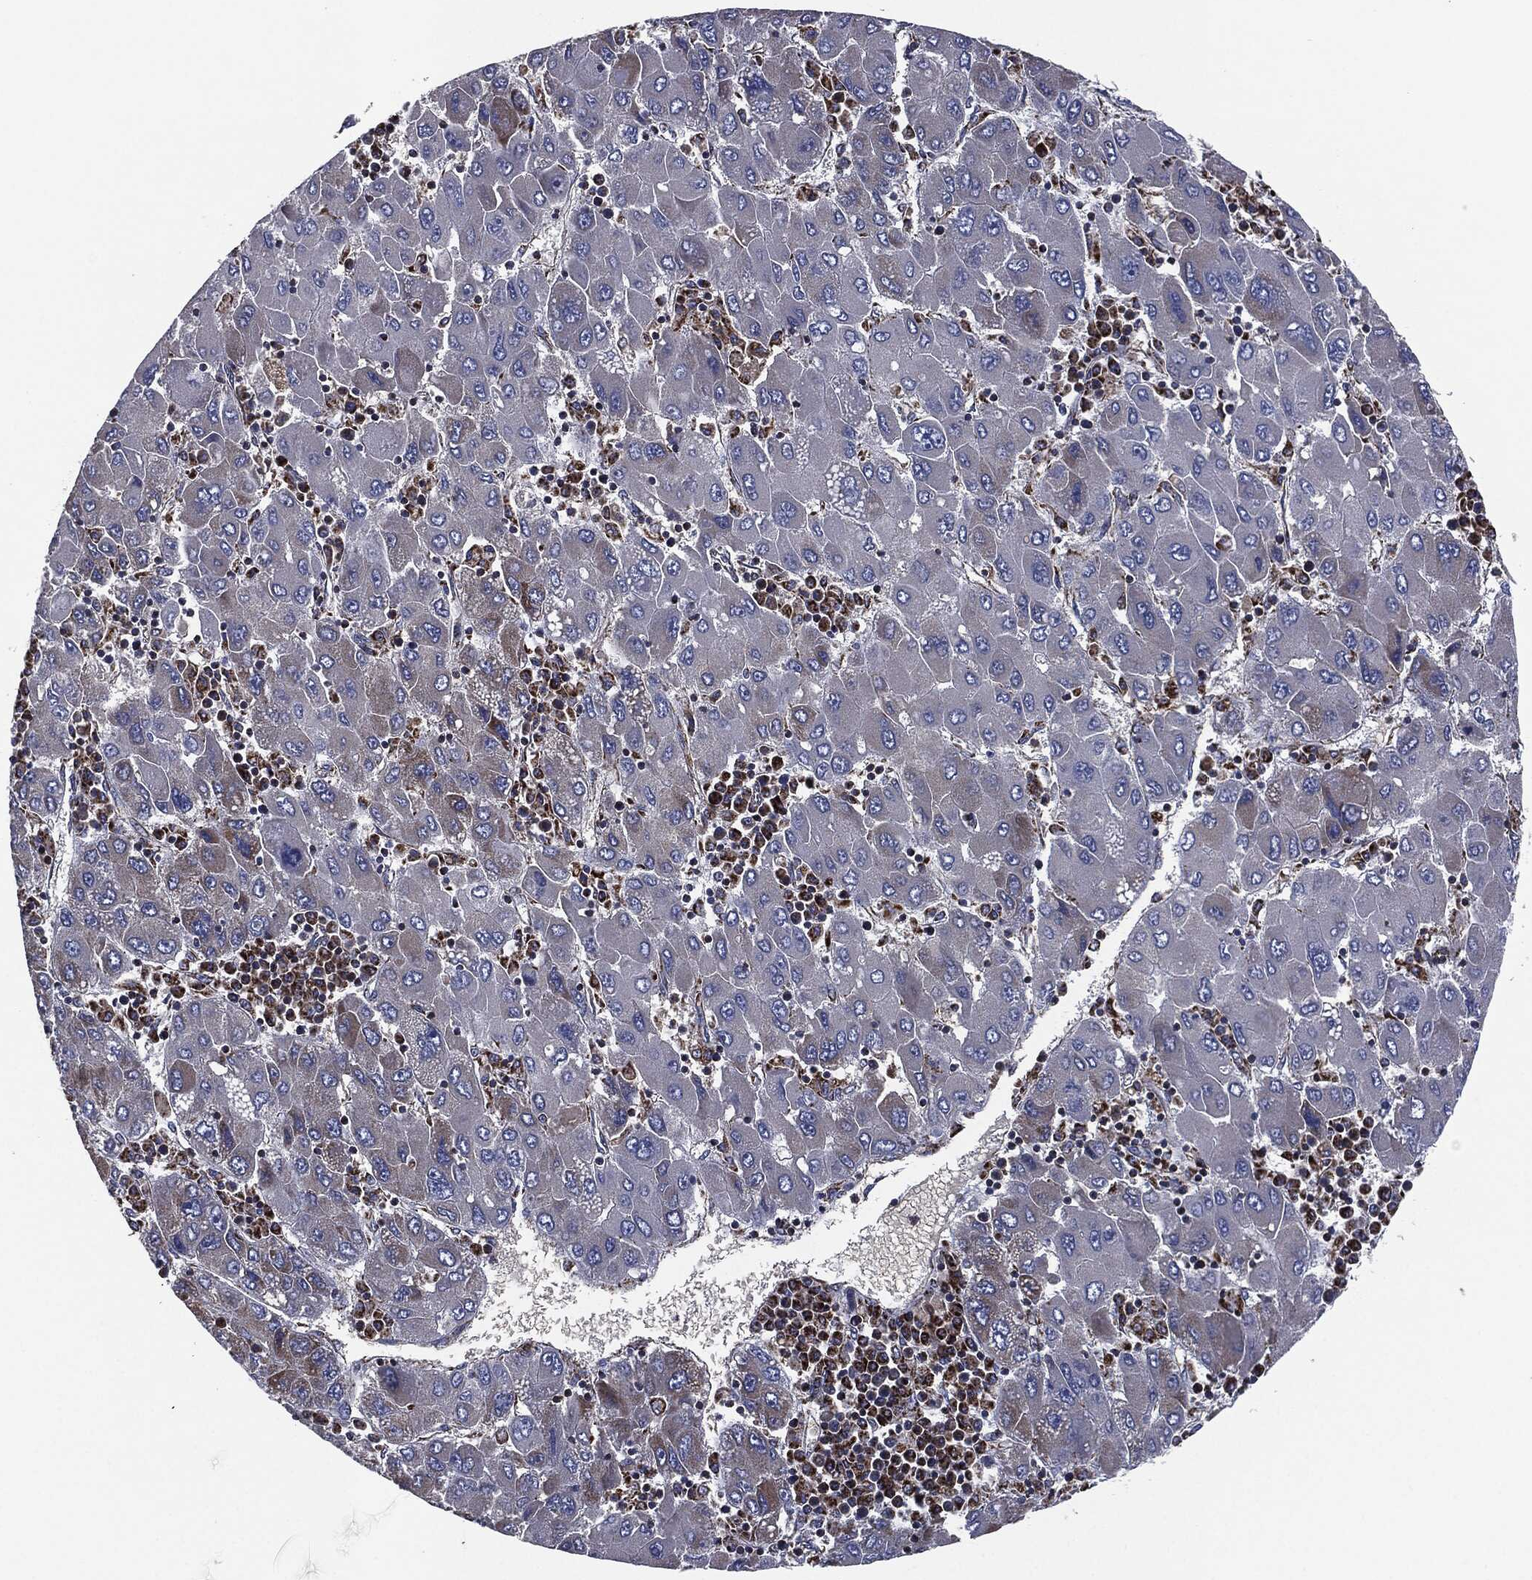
{"staining": {"intensity": "weak", "quantity": "<25%", "location": "cytoplasmic/membranous"}, "tissue": "liver cancer", "cell_type": "Tumor cells", "image_type": "cancer", "snomed": [{"axis": "morphology", "description": "Carcinoma, Hepatocellular, NOS"}, {"axis": "topography", "description": "Liver"}], "caption": "Tumor cells are negative for protein expression in human liver cancer (hepatocellular carcinoma).", "gene": "NDUFV2", "patient": {"sex": "male", "age": 75}}